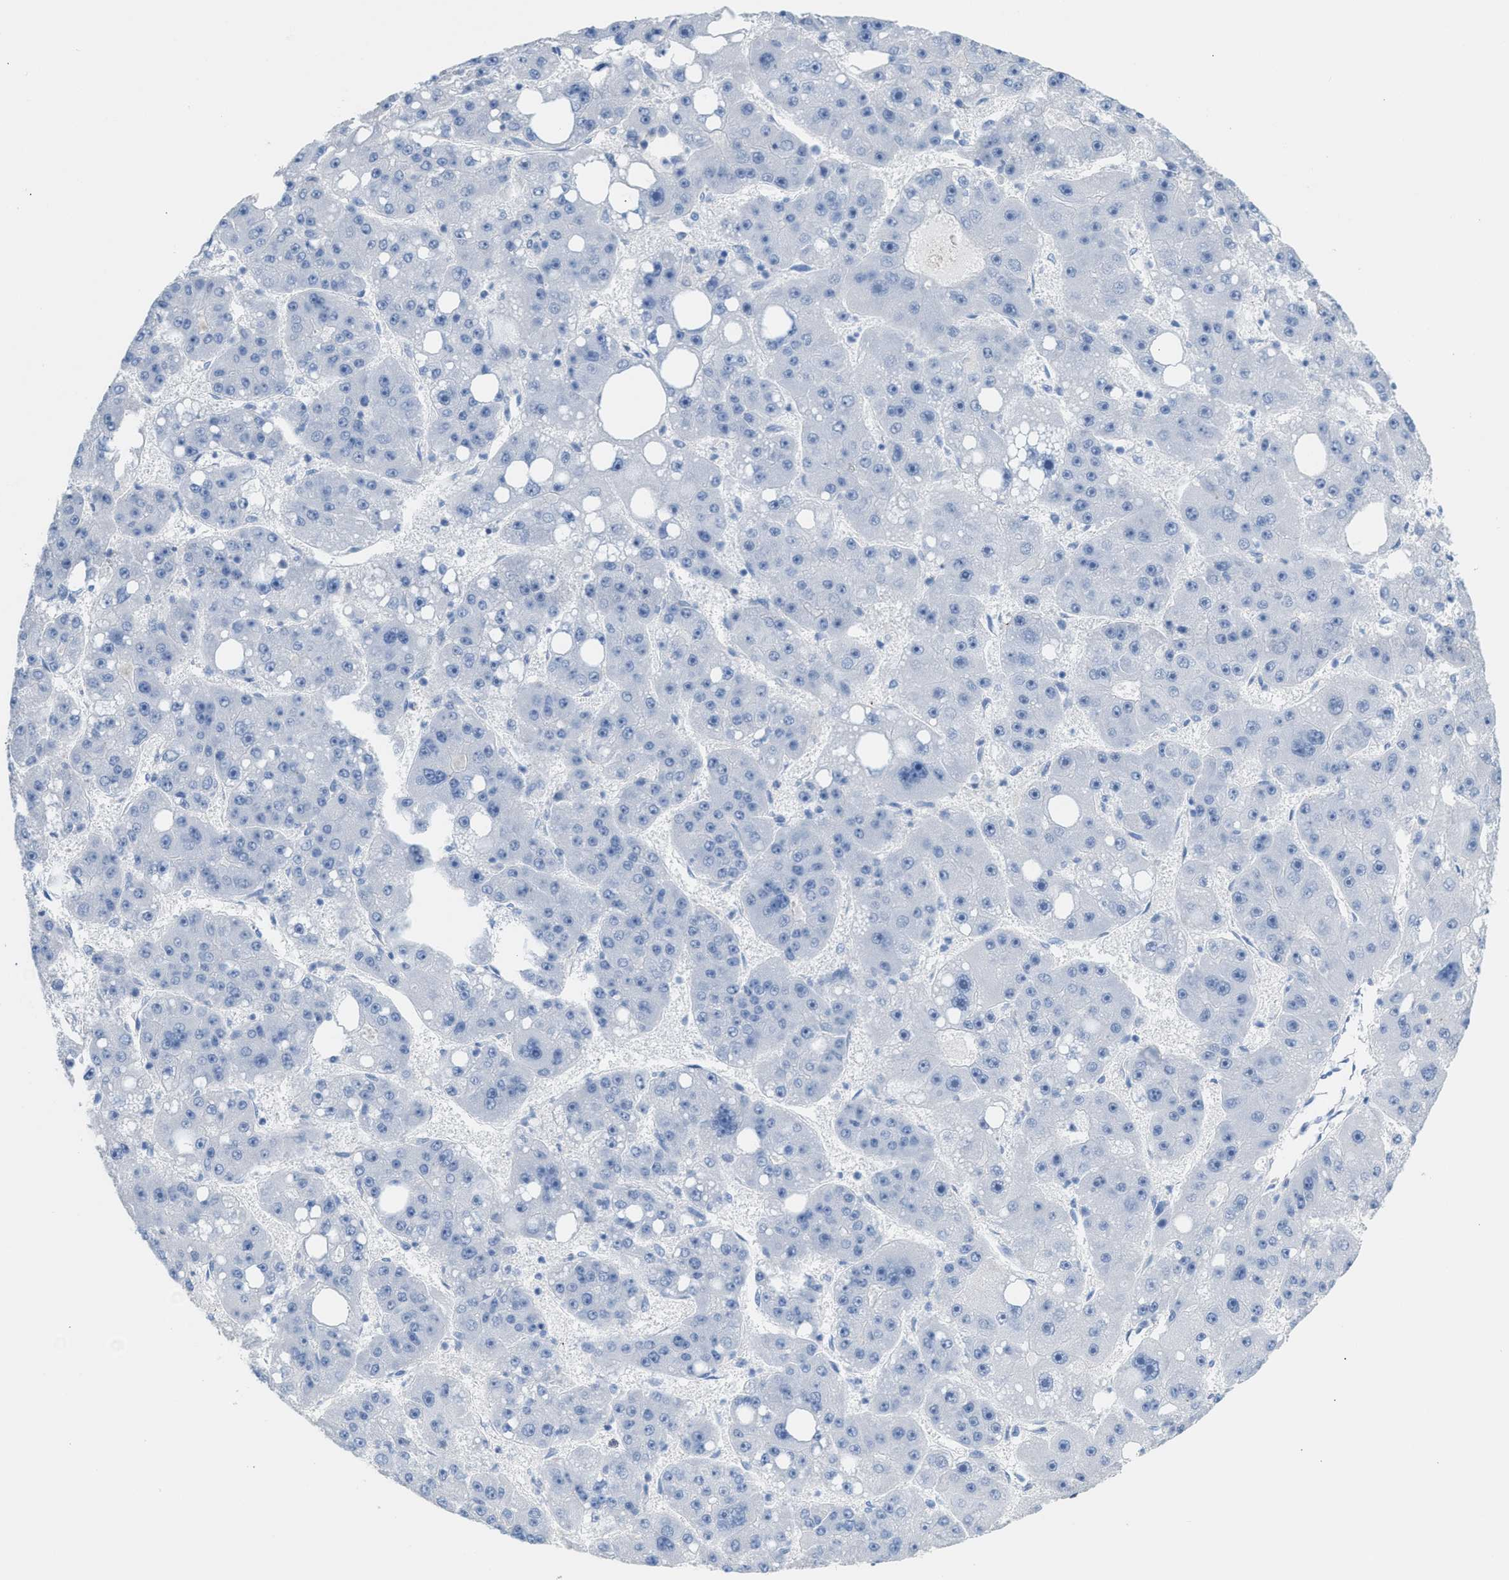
{"staining": {"intensity": "negative", "quantity": "none", "location": "none"}, "tissue": "liver cancer", "cell_type": "Tumor cells", "image_type": "cancer", "snomed": [{"axis": "morphology", "description": "Carcinoma, Hepatocellular, NOS"}, {"axis": "topography", "description": "Liver"}], "caption": "Histopathology image shows no significant protein expression in tumor cells of liver hepatocellular carcinoma.", "gene": "MPP3", "patient": {"sex": "female", "age": 61}}